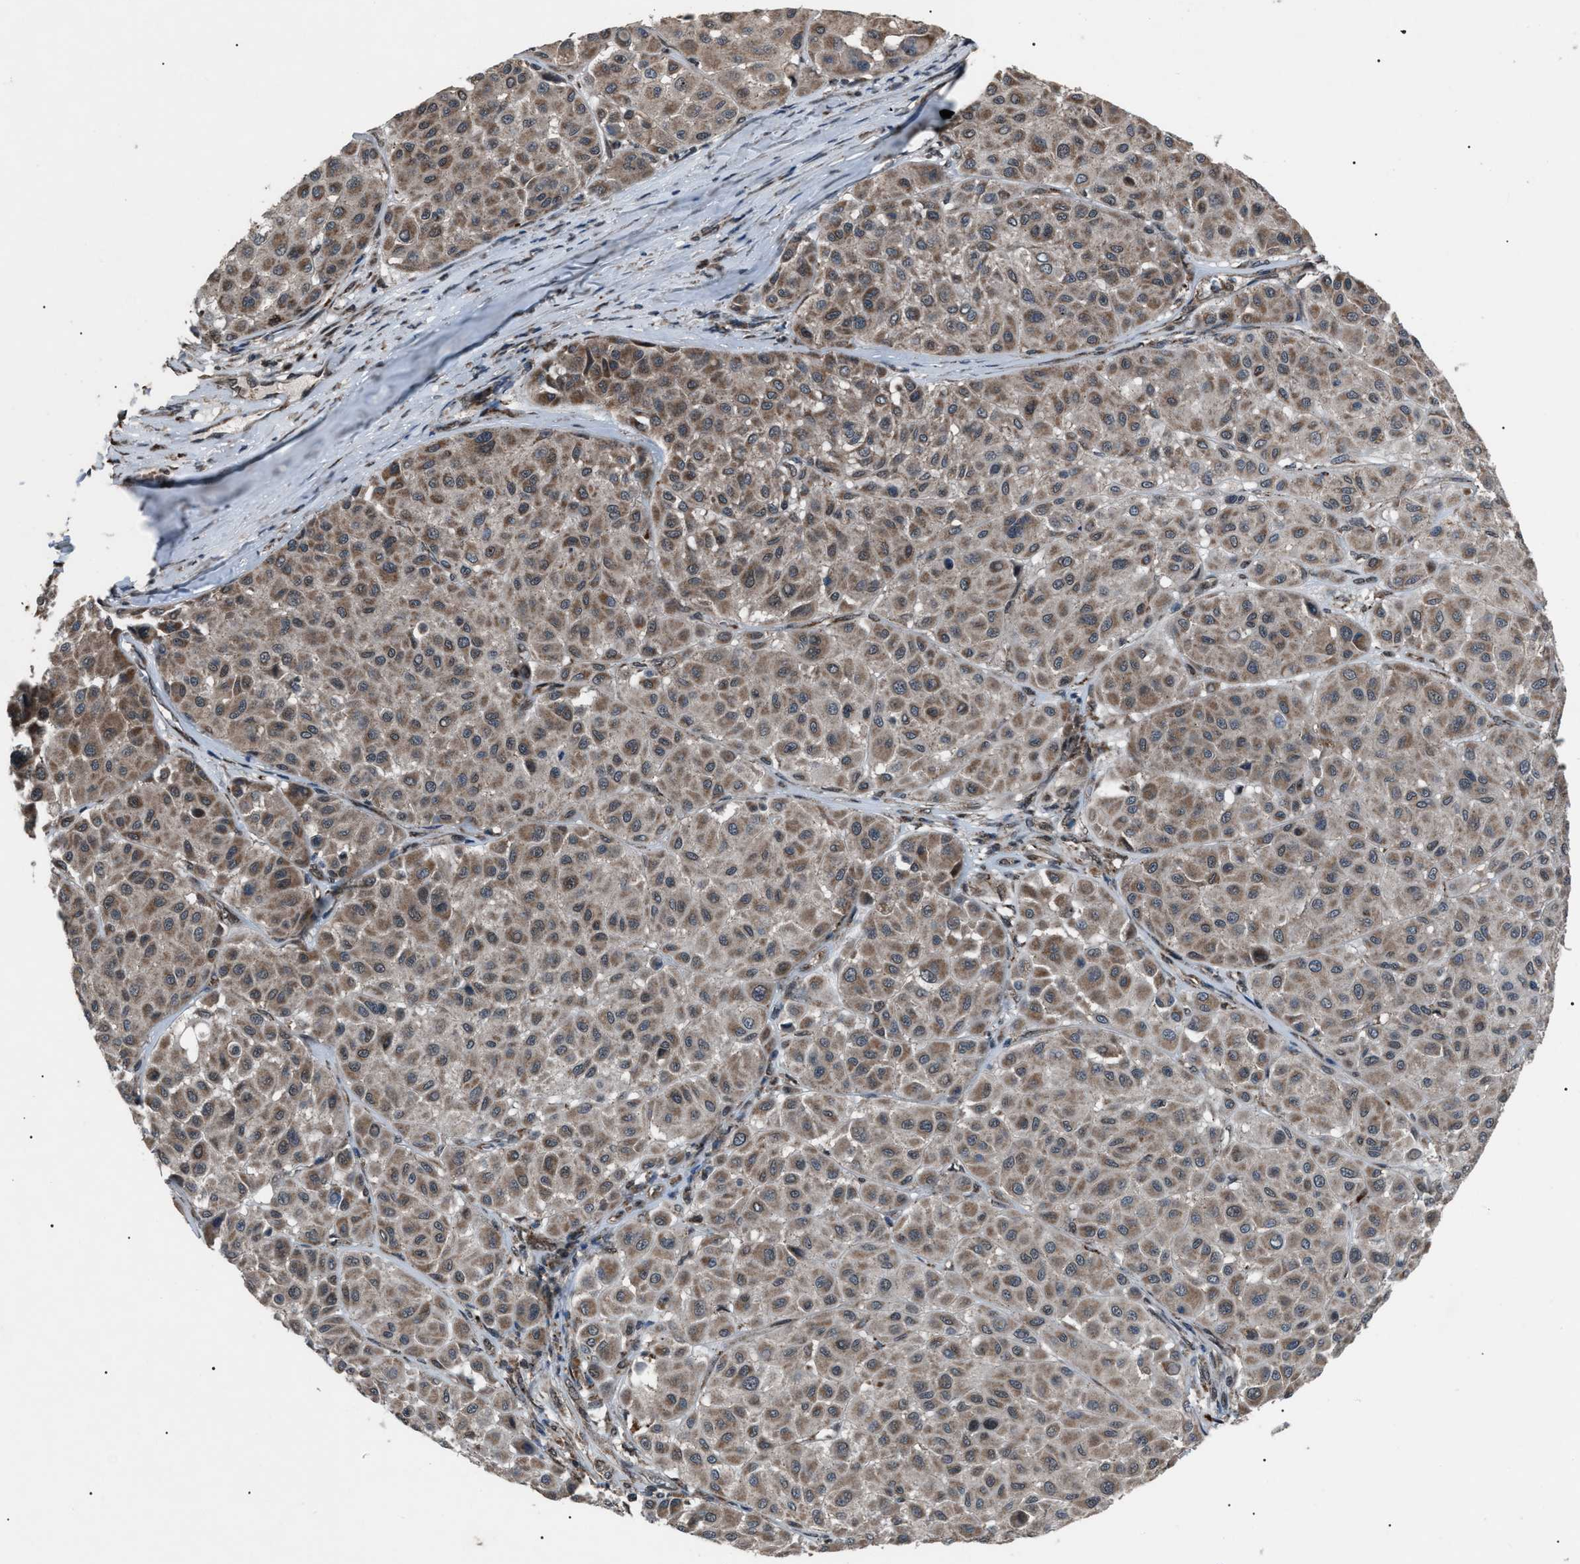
{"staining": {"intensity": "moderate", "quantity": ">75%", "location": "cytoplasmic/membranous"}, "tissue": "melanoma", "cell_type": "Tumor cells", "image_type": "cancer", "snomed": [{"axis": "morphology", "description": "Malignant melanoma, Metastatic site"}, {"axis": "topography", "description": "Soft tissue"}], "caption": "Malignant melanoma (metastatic site) stained for a protein shows moderate cytoplasmic/membranous positivity in tumor cells.", "gene": "ZFAND2A", "patient": {"sex": "male", "age": 41}}